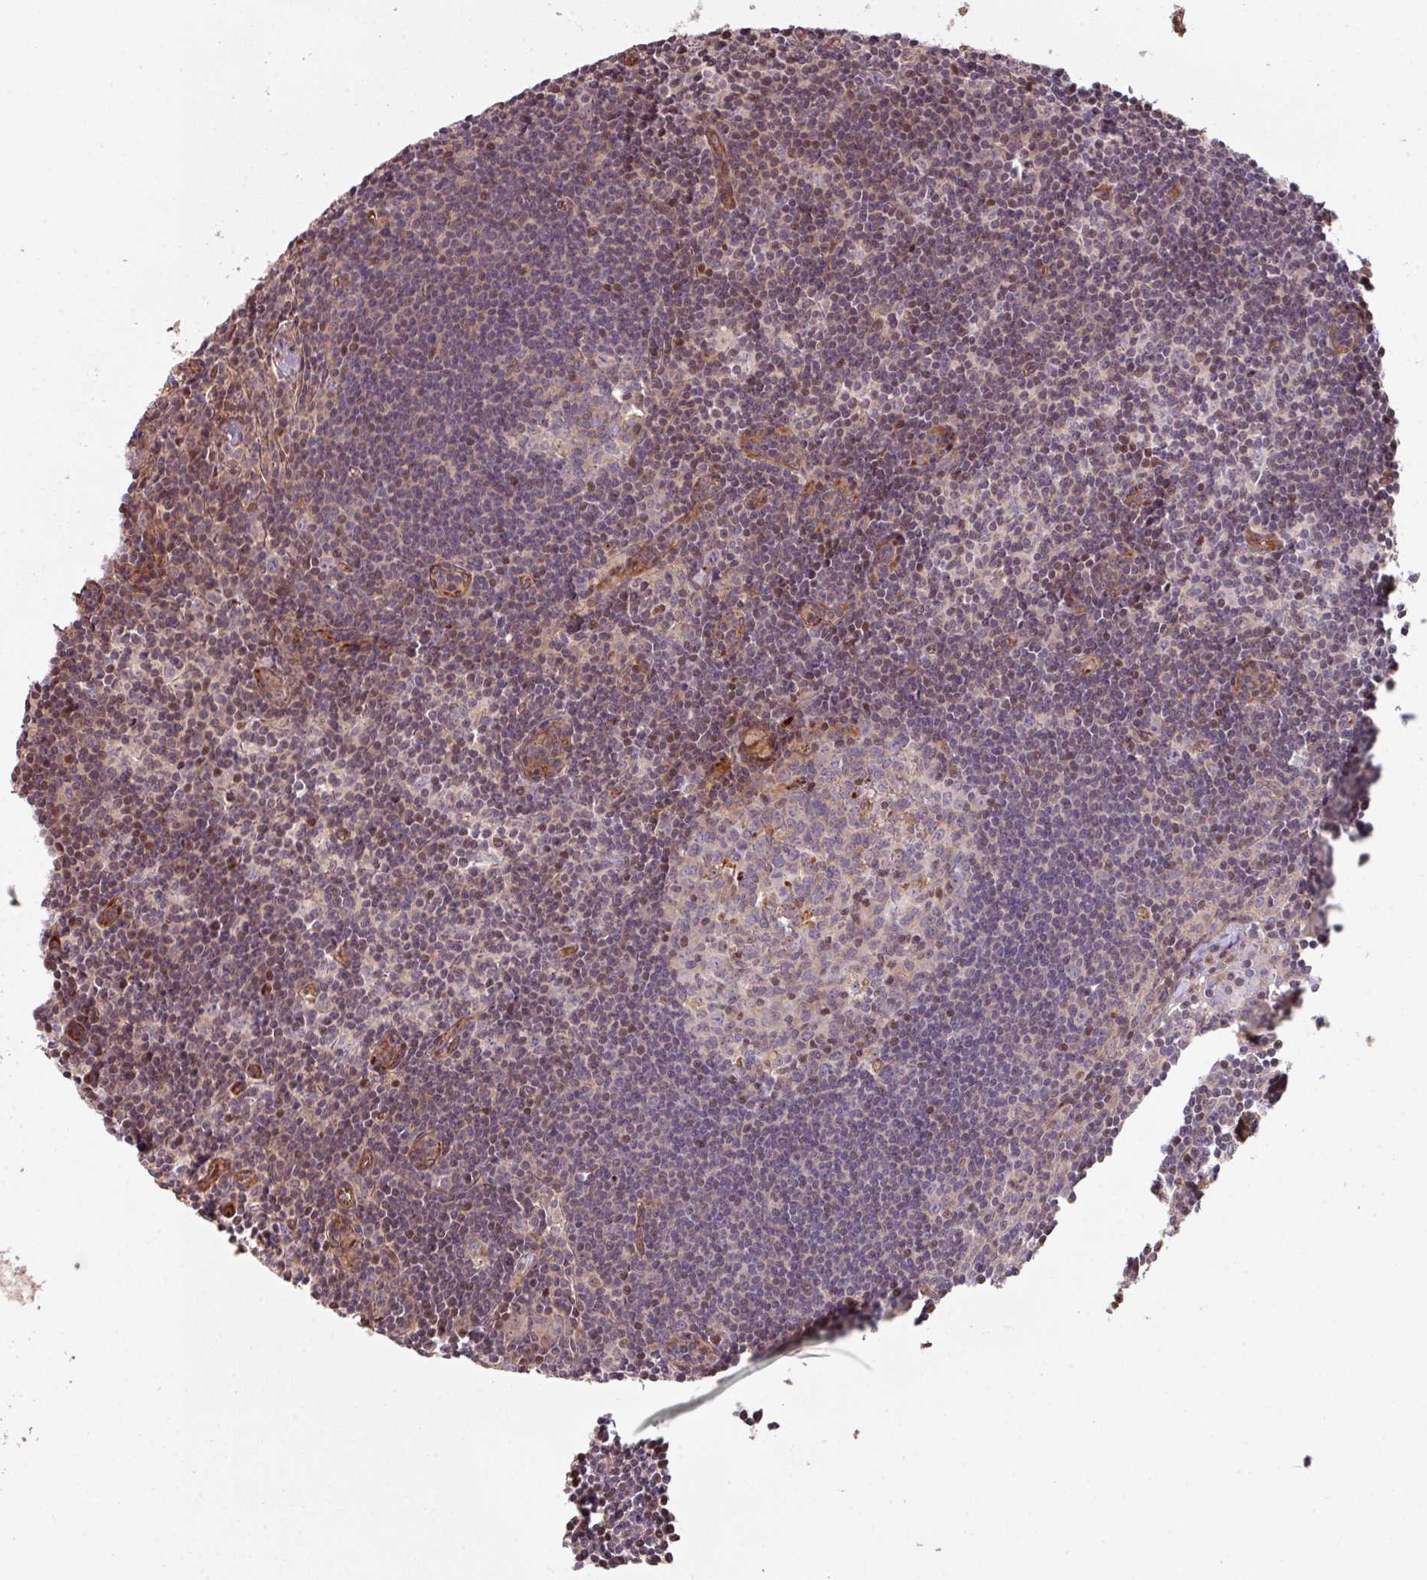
{"staining": {"intensity": "moderate", "quantity": "<25%", "location": "nuclear"}, "tissue": "lymph node", "cell_type": "Germinal center cells", "image_type": "normal", "snomed": [{"axis": "morphology", "description": "Normal tissue, NOS"}, {"axis": "topography", "description": "Lymph node"}], "caption": "Immunohistochemical staining of unremarkable human lymph node demonstrates <25% levels of moderate nuclear protein staining in approximately <25% of germinal center cells. (DAB = brown stain, brightfield microscopy at high magnification).", "gene": "ANO9", "patient": {"sex": "female", "age": 29}}